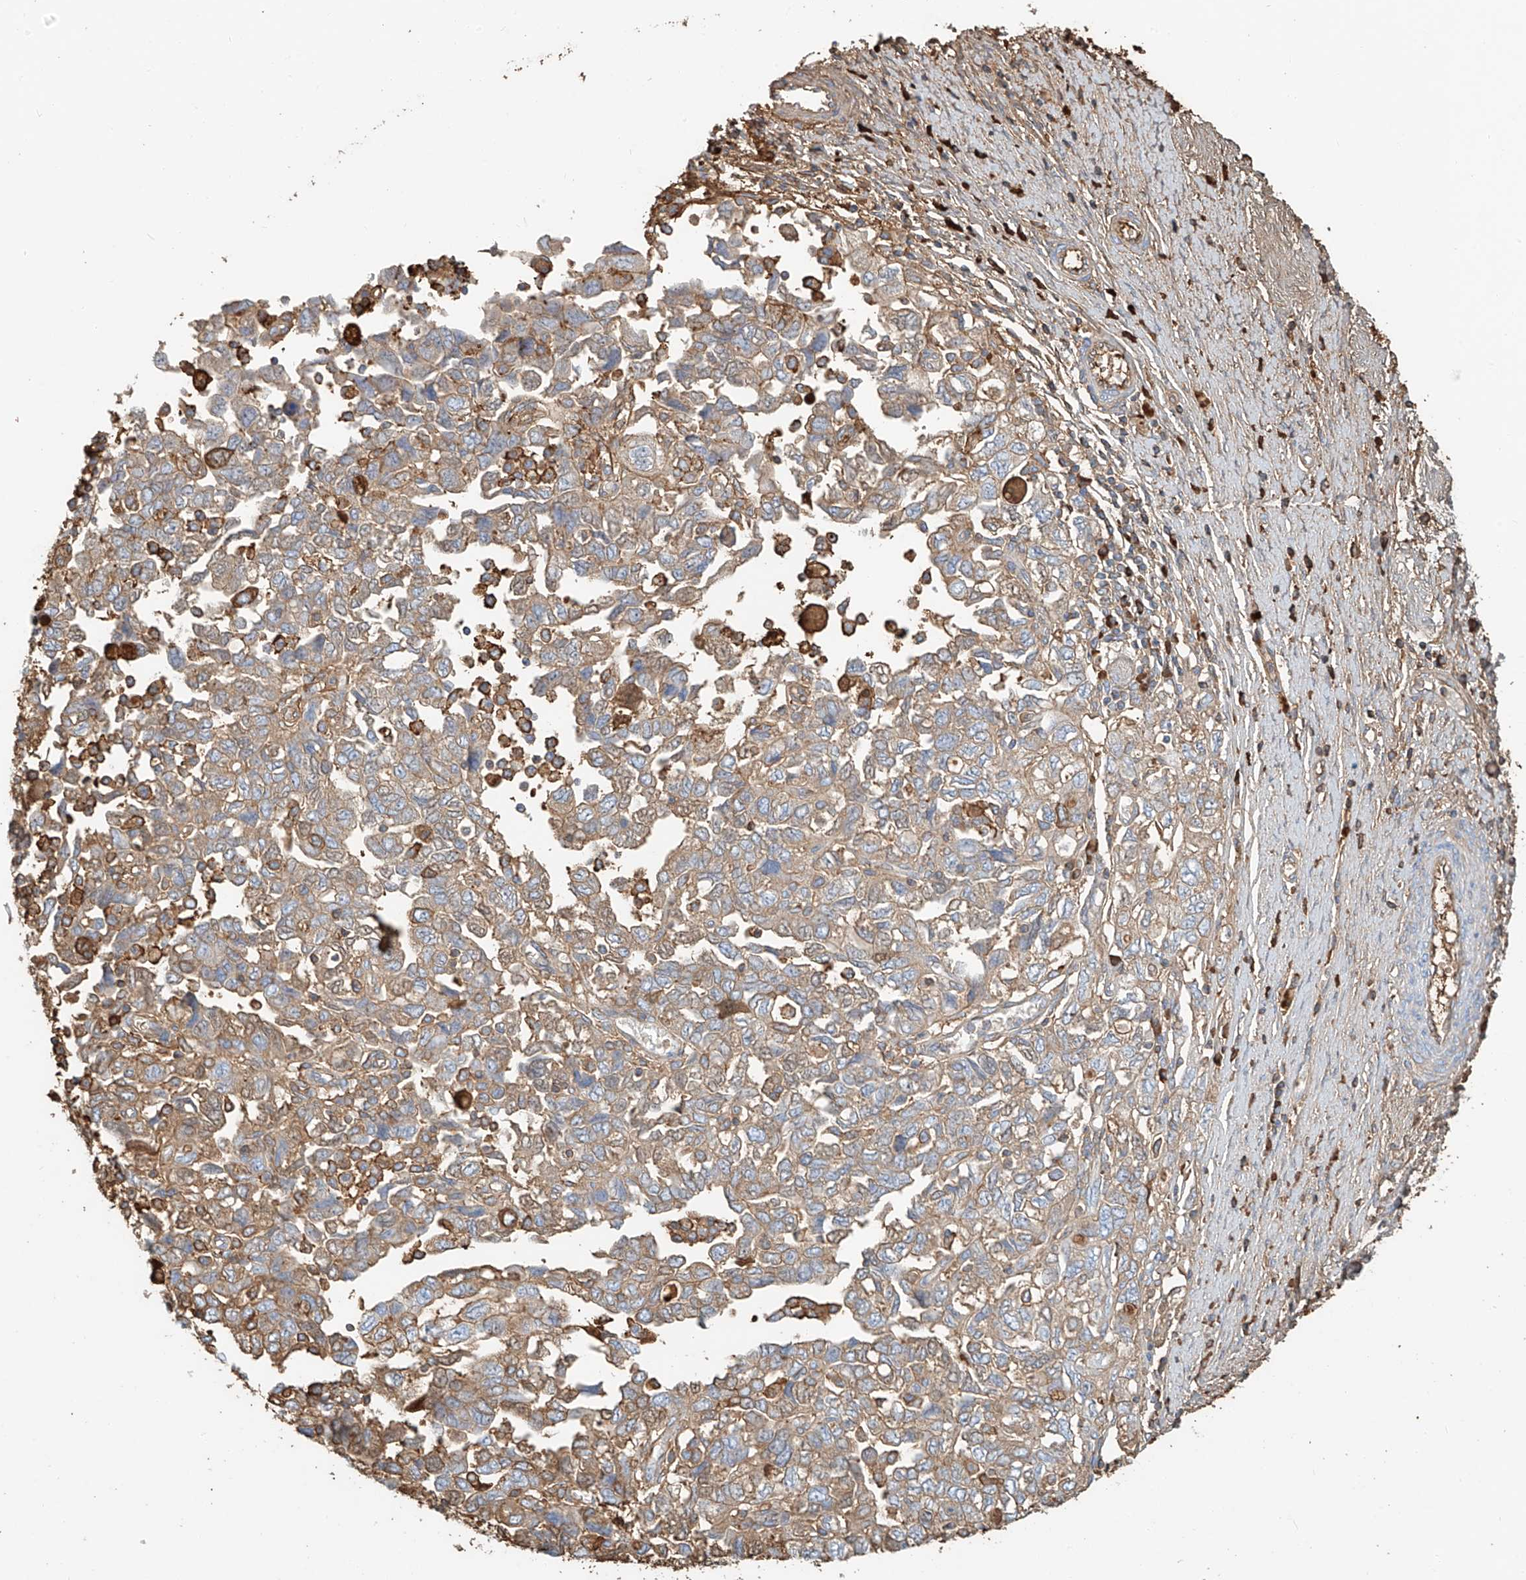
{"staining": {"intensity": "weak", "quantity": ">75%", "location": "cytoplasmic/membranous"}, "tissue": "ovarian cancer", "cell_type": "Tumor cells", "image_type": "cancer", "snomed": [{"axis": "morphology", "description": "Carcinoma, NOS"}, {"axis": "morphology", "description": "Cystadenocarcinoma, serous, NOS"}, {"axis": "topography", "description": "Ovary"}], "caption": "Protein staining demonstrates weak cytoplasmic/membranous staining in approximately >75% of tumor cells in ovarian cancer (serous cystadenocarcinoma).", "gene": "ZFP30", "patient": {"sex": "female", "age": 69}}